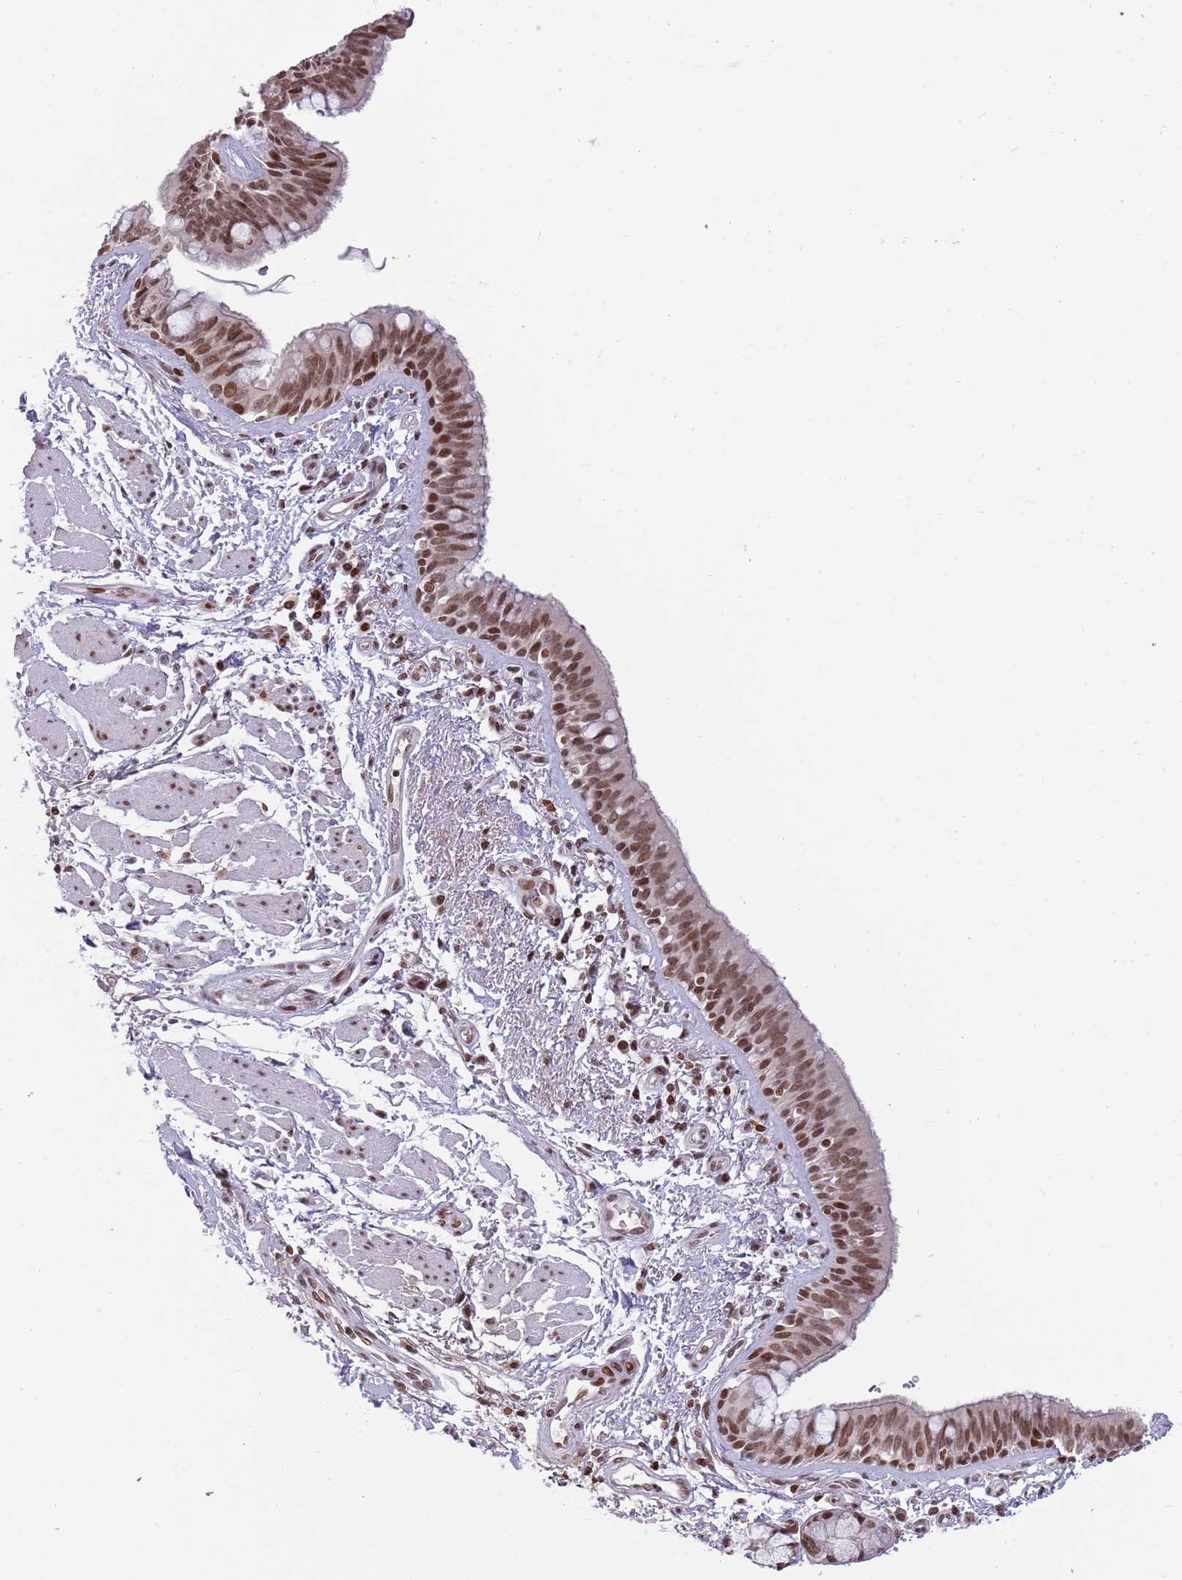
{"staining": {"intensity": "strong", "quantity": ">75%", "location": "nuclear"}, "tissue": "bronchus", "cell_type": "Respiratory epithelial cells", "image_type": "normal", "snomed": [{"axis": "morphology", "description": "Normal tissue, NOS"}, {"axis": "morphology", "description": "Neoplasm, uncertain whether benign or malignant"}, {"axis": "topography", "description": "Bronchus"}, {"axis": "topography", "description": "Lung"}], "caption": "A histopathology image of human bronchus stained for a protein displays strong nuclear brown staining in respiratory epithelial cells. The protein is stained brown, and the nuclei are stained in blue (DAB IHC with brightfield microscopy, high magnification).", "gene": "SH3RF3", "patient": {"sex": "male", "age": 55}}